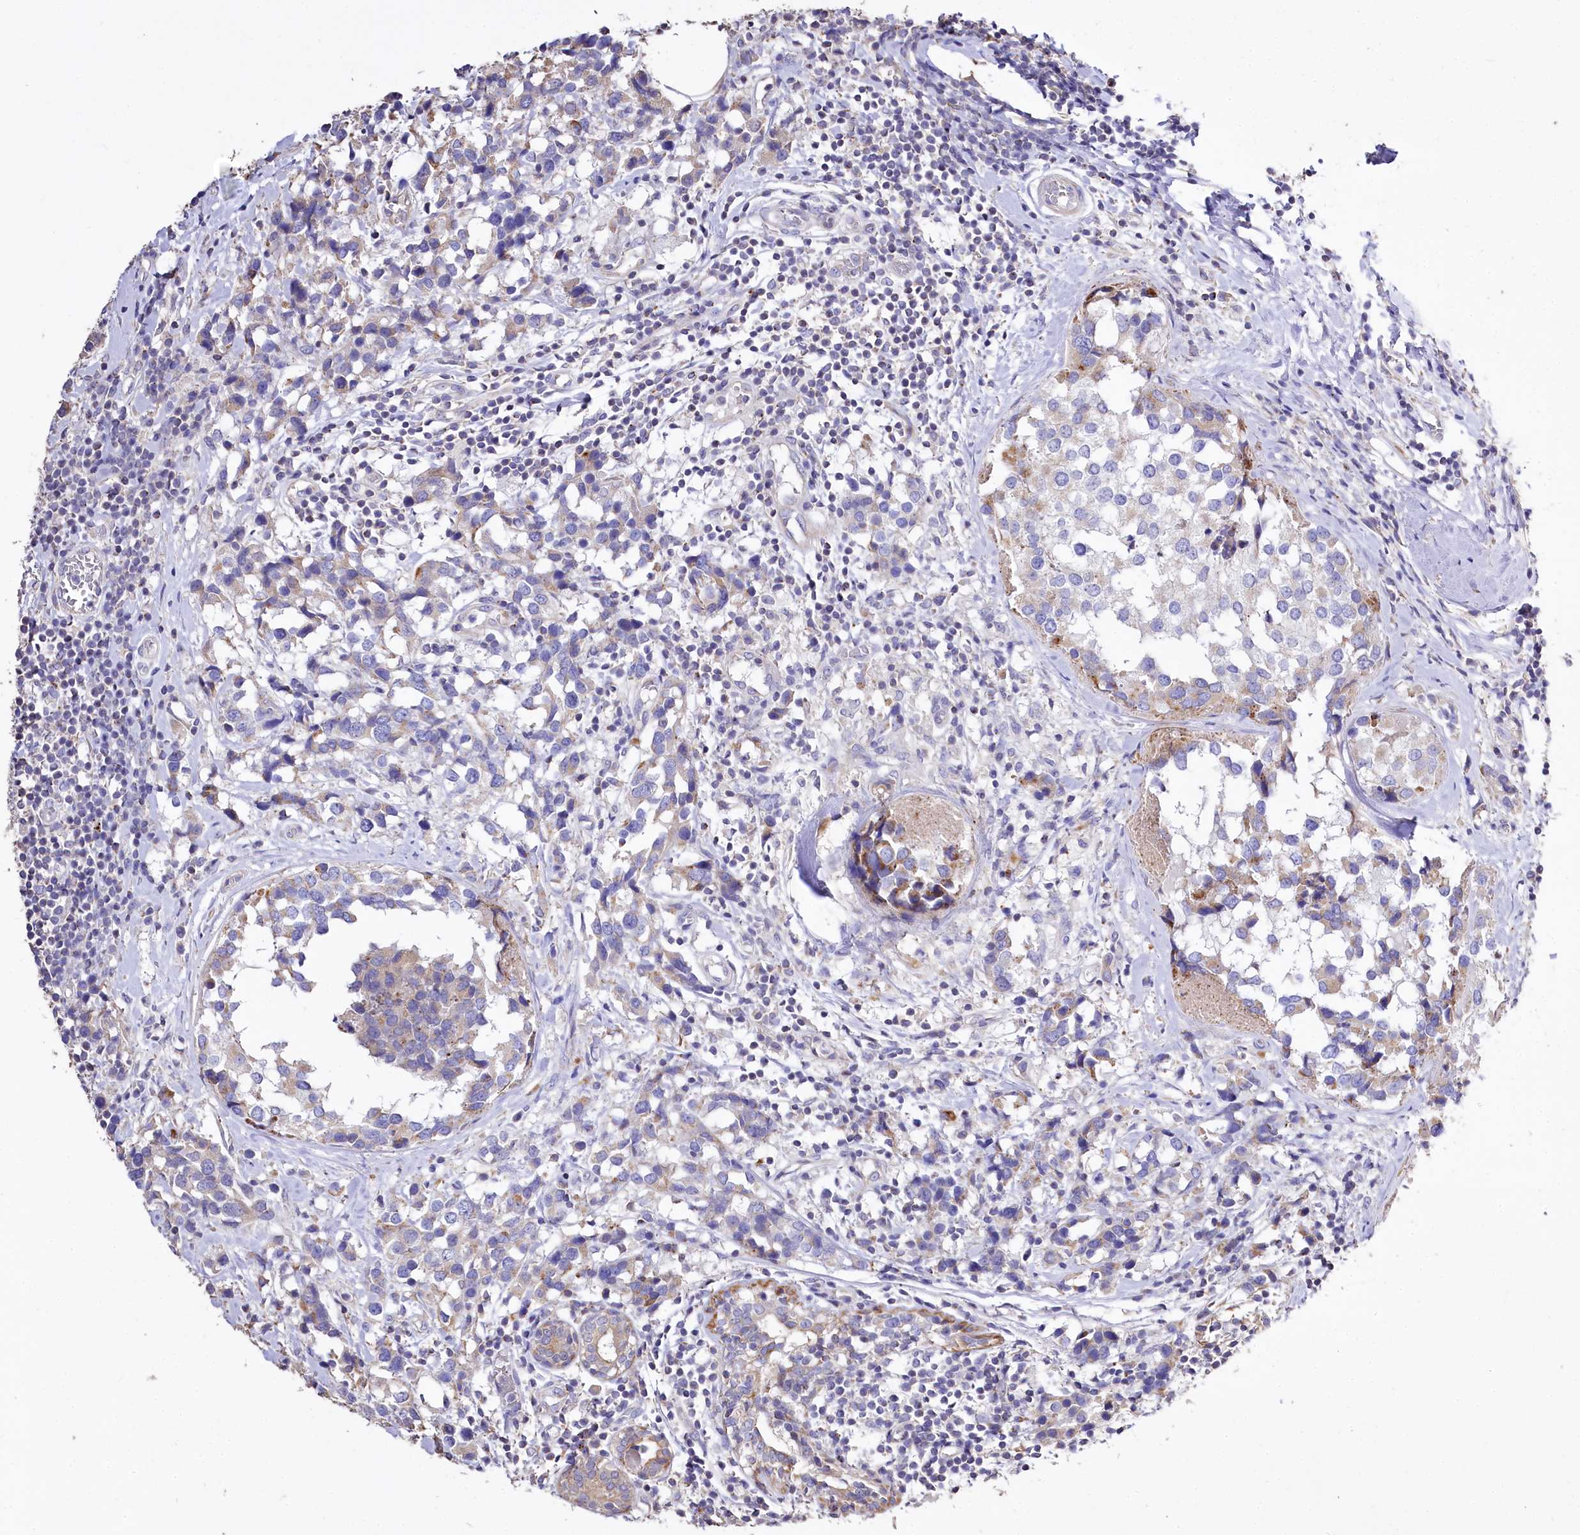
{"staining": {"intensity": "weak", "quantity": "25%-75%", "location": "cytoplasmic/membranous"}, "tissue": "breast cancer", "cell_type": "Tumor cells", "image_type": "cancer", "snomed": [{"axis": "morphology", "description": "Lobular carcinoma"}, {"axis": "topography", "description": "Breast"}], "caption": "This photomicrograph reveals IHC staining of human breast cancer (lobular carcinoma), with low weak cytoplasmic/membranous staining in about 25%-75% of tumor cells.", "gene": "PTER", "patient": {"sex": "female", "age": 59}}